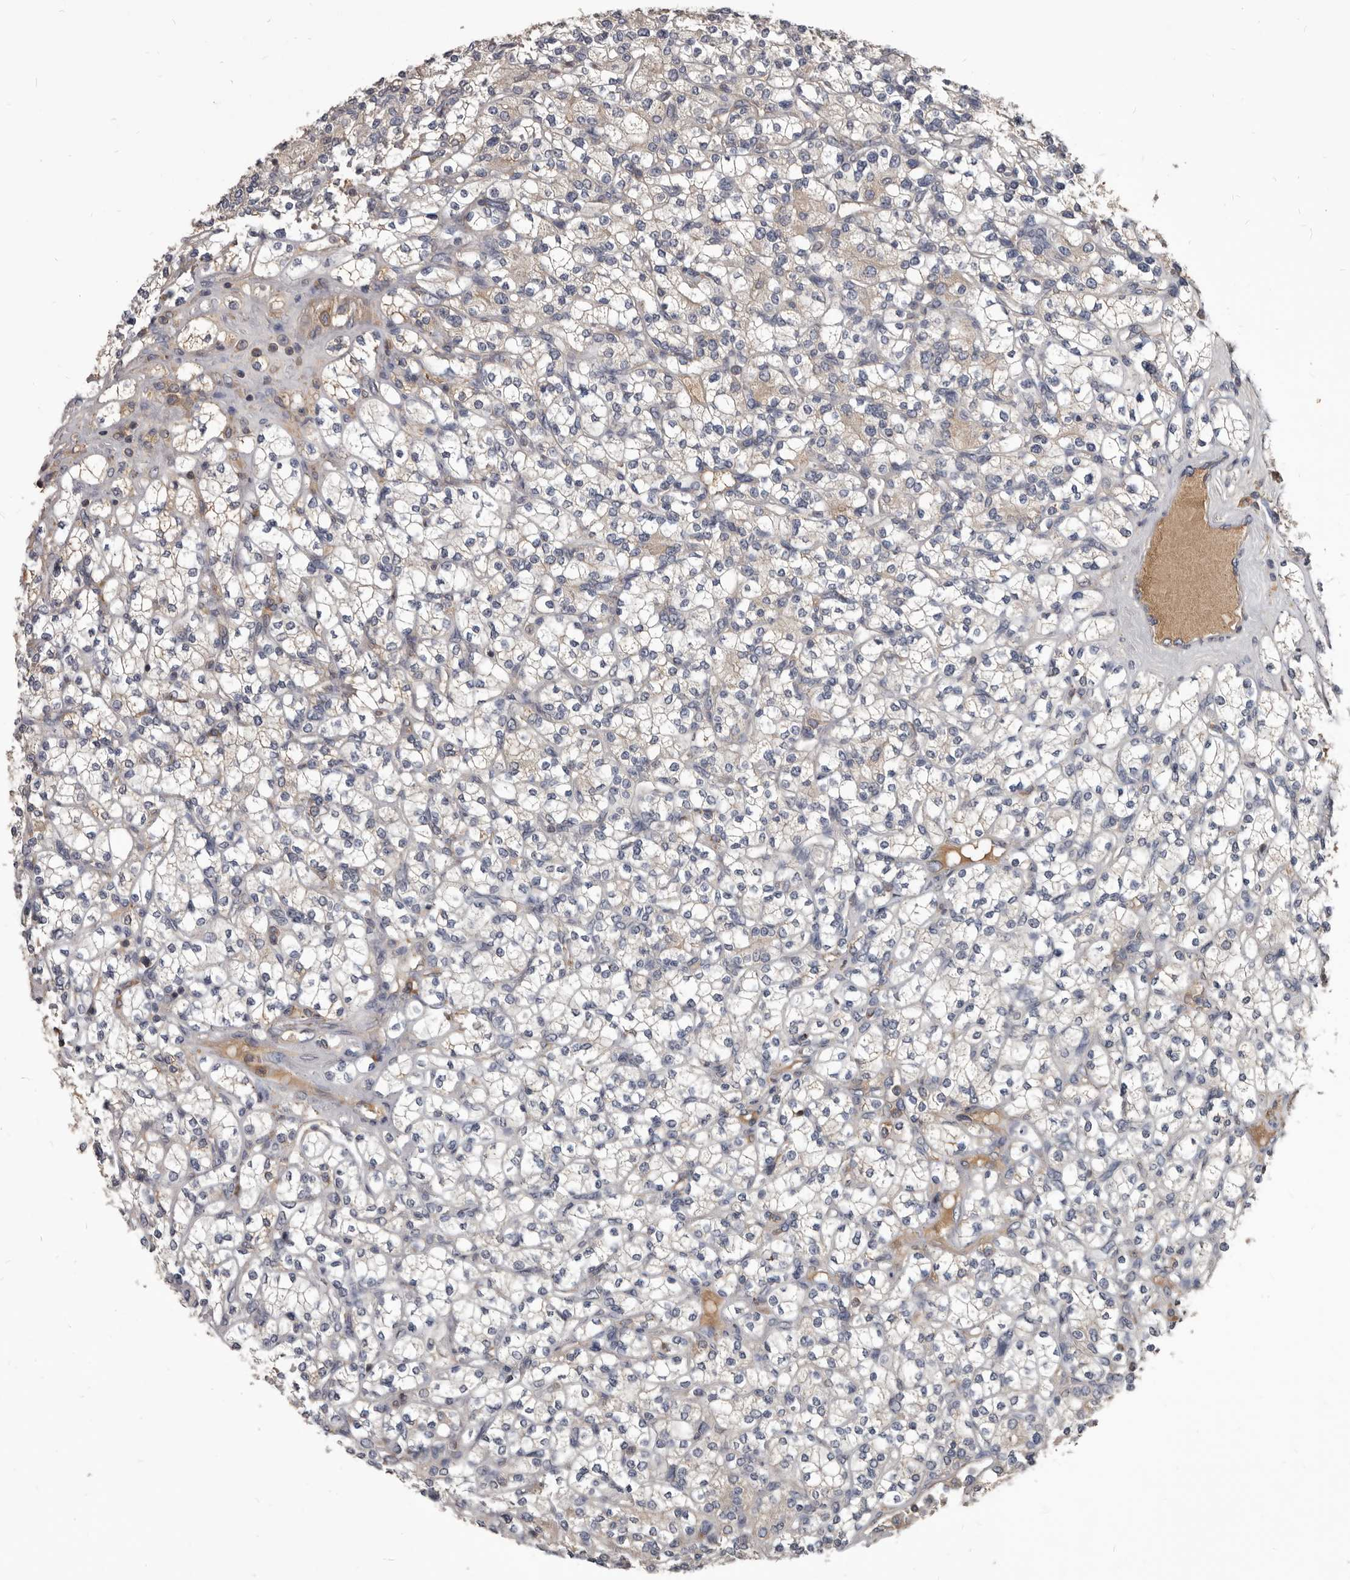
{"staining": {"intensity": "weak", "quantity": "<25%", "location": "cytoplasmic/membranous"}, "tissue": "renal cancer", "cell_type": "Tumor cells", "image_type": "cancer", "snomed": [{"axis": "morphology", "description": "Adenocarcinoma, NOS"}, {"axis": "topography", "description": "Kidney"}], "caption": "Renal adenocarcinoma was stained to show a protein in brown. There is no significant positivity in tumor cells.", "gene": "ALDH5A1", "patient": {"sex": "male", "age": 77}}